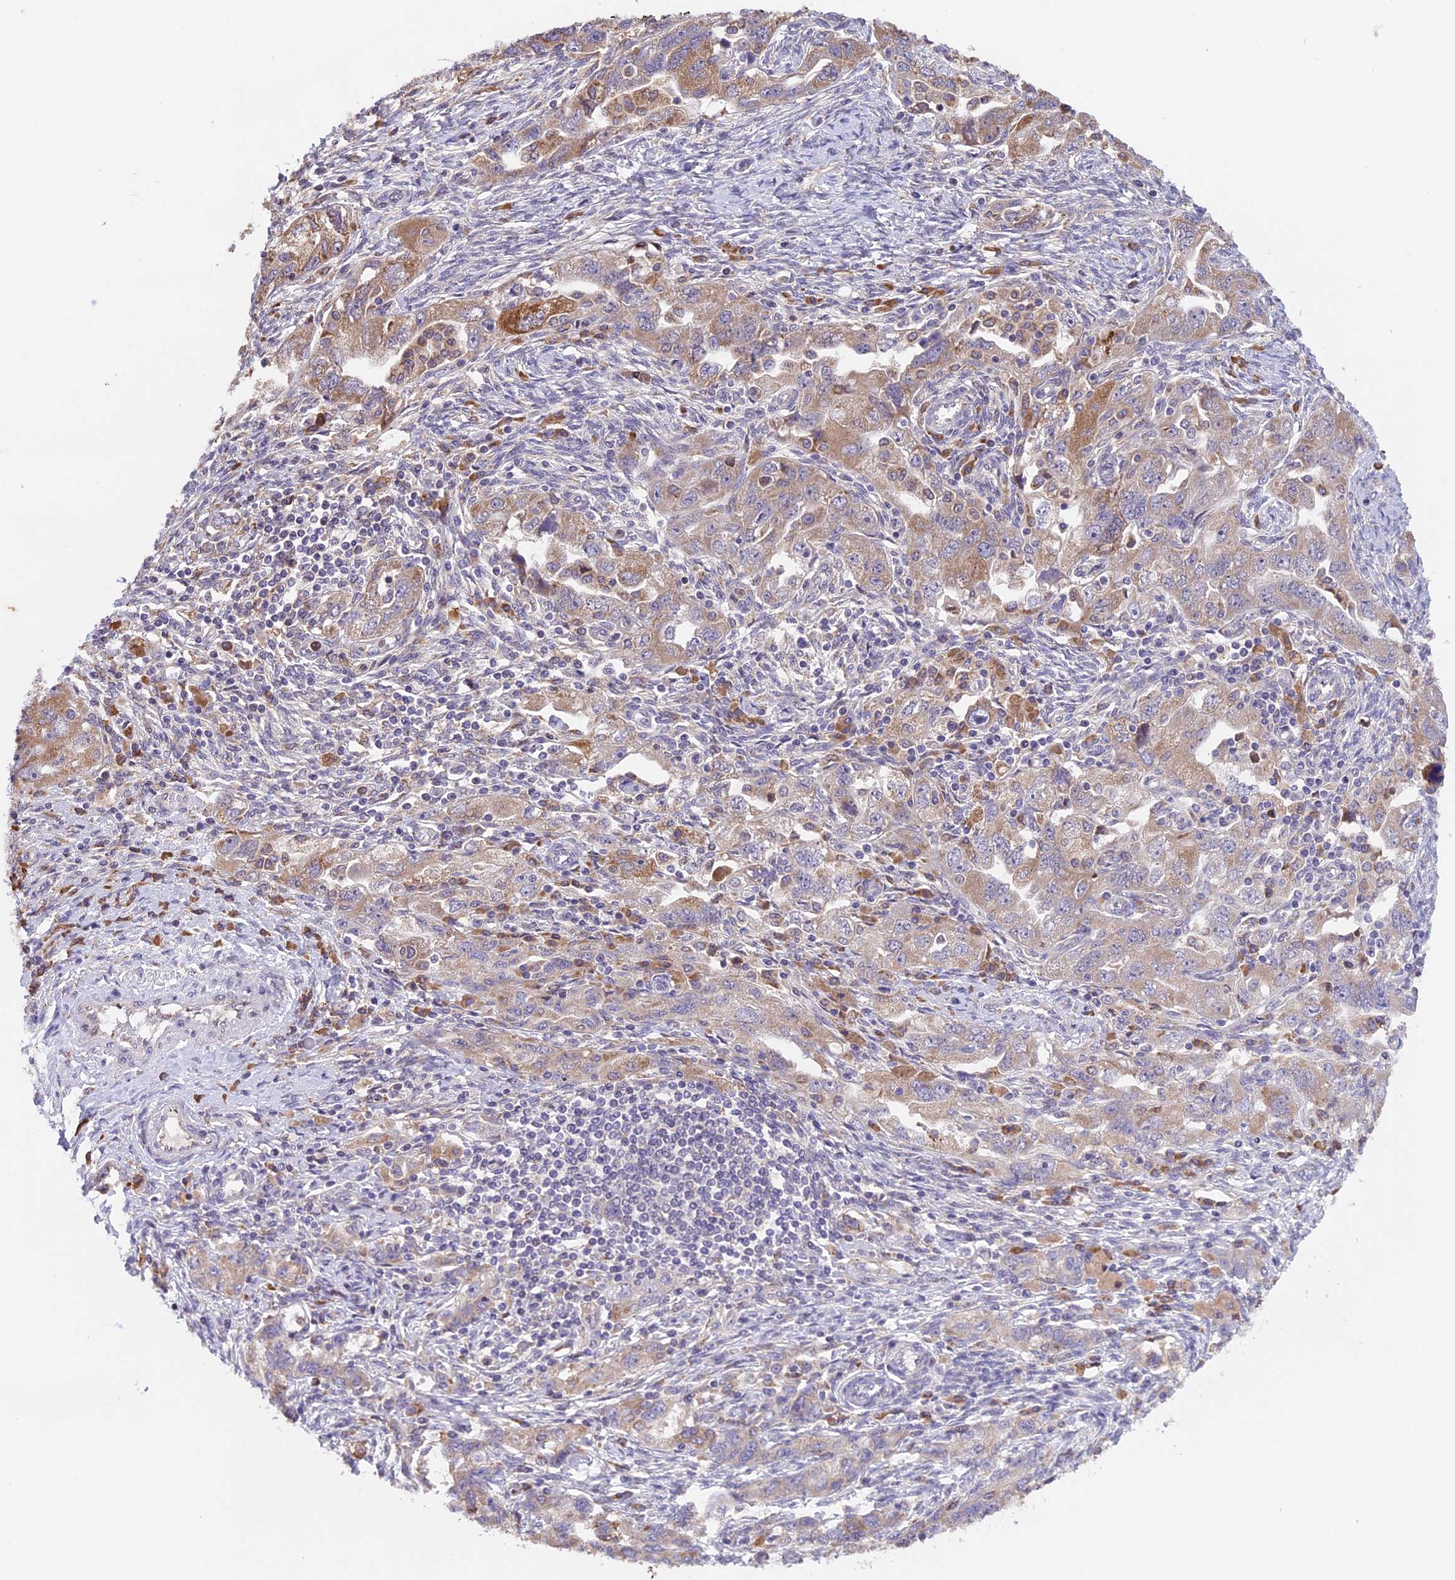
{"staining": {"intensity": "moderate", "quantity": "25%-75%", "location": "cytoplasmic/membranous"}, "tissue": "ovarian cancer", "cell_type": "Tumor cells", "image_type": "cancer", "snomed": [{"axis": "morphology", "description": "Carcinoma, NOS"}, {"axis": "morphology", "description": "Cystadenocarcinoma, serous, NOS"}, {"axis": "topography", "description": "Ovary"}], "caption": "There is medium levels of moderate cytoplasmic/membranous positivity in tumor cells of ovarian serous cystadenocarcinoma, as demonstrated by immunohistochemical staining (brown color).", "gene": "DMRTA2", "patient": {"sex": "female", "age": 69}}